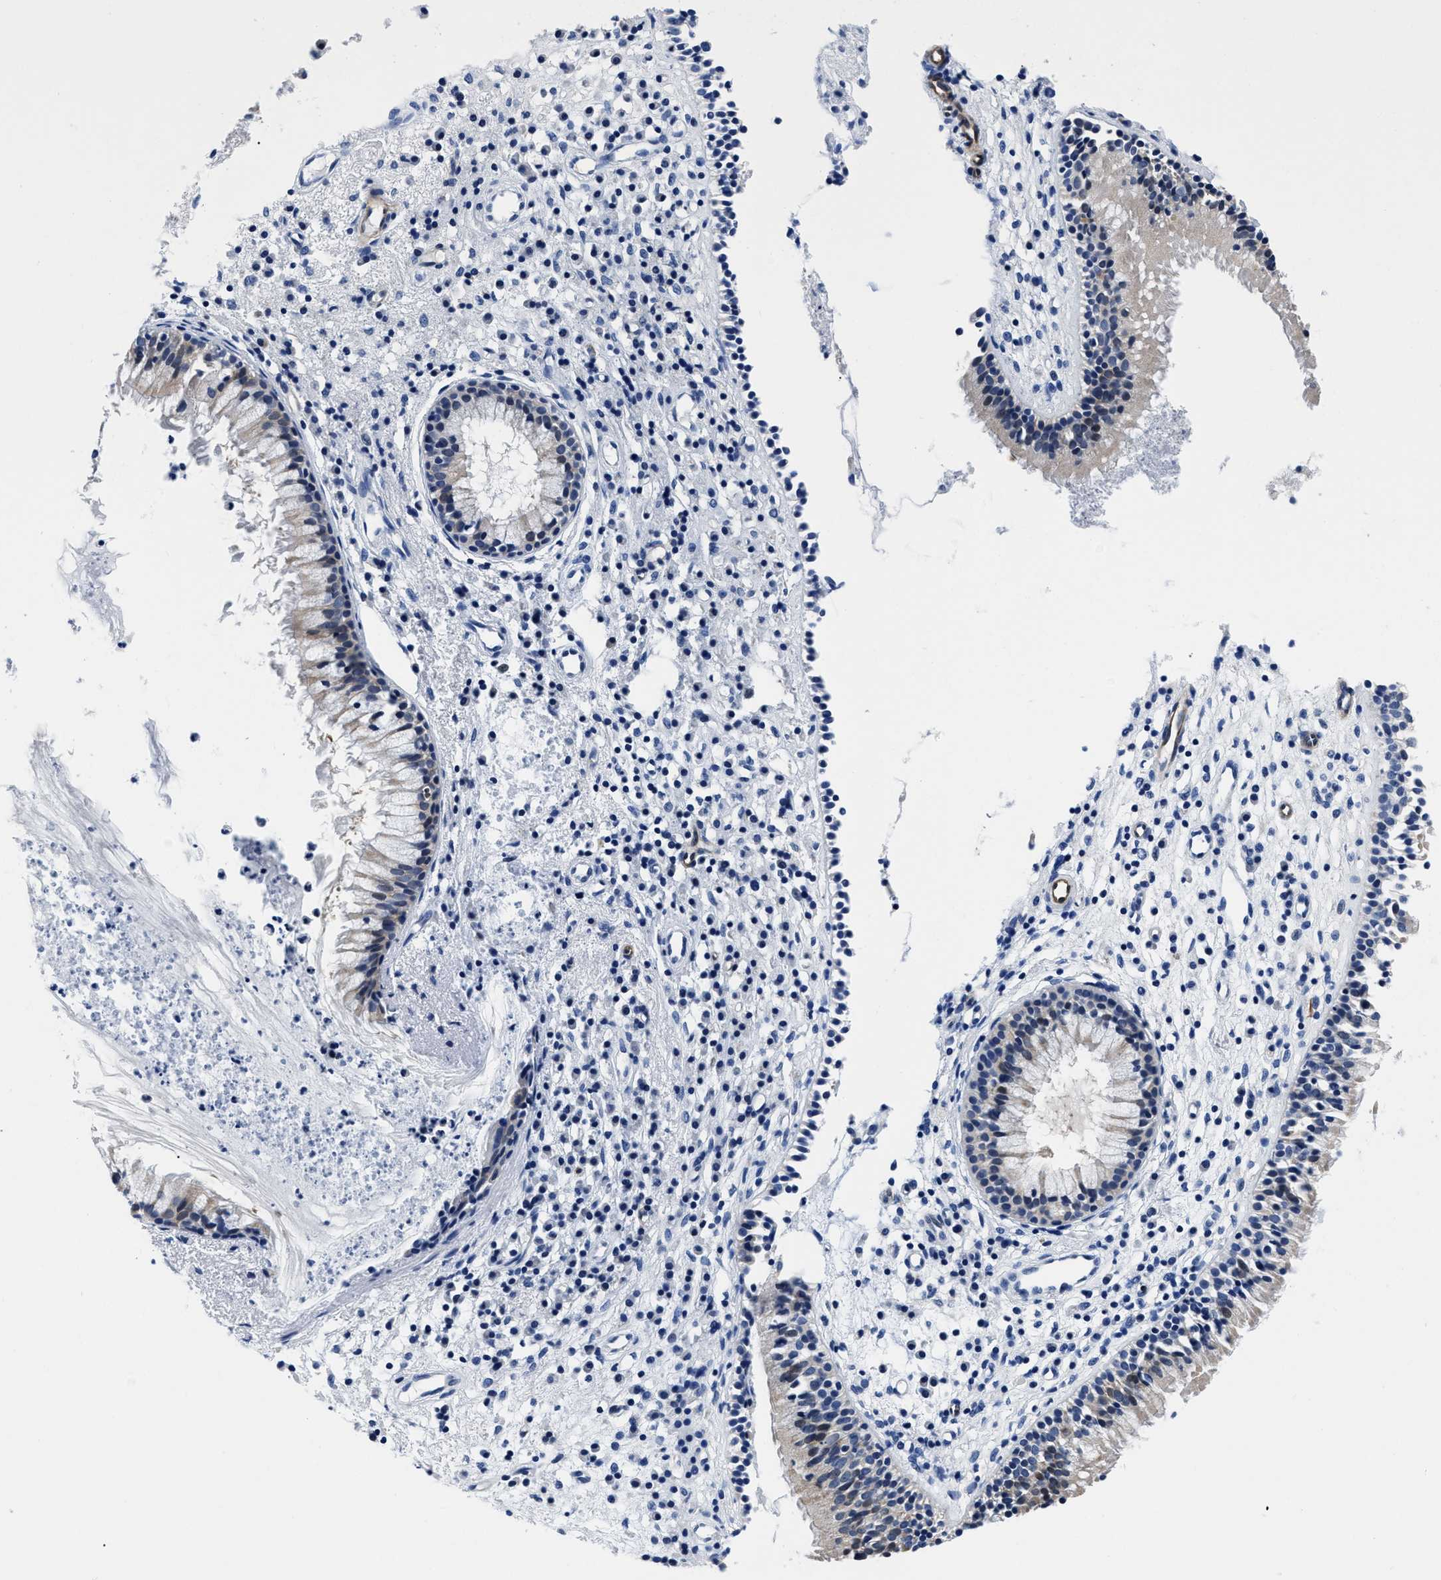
{"staining": {"intensity": "weak", "quantity": "<25%", "location": "cytoplasmic/membranous"}, "tissue": "nasopharynx", "cell_type": "Respiratory epithelial cells", "image_type": "normal", "snomed": [{"axis": "morphology", "description": "Normal tissue, NOS"}, {"axis": "topography", "description": "Nasopharynx"}], "caption": "Human nasopharynx stained for a protein using IHC reveals no expression in respiratory epithelial cells.", "gene": "SLC35F1", "patient": {"sex": "male", "age": 21}}